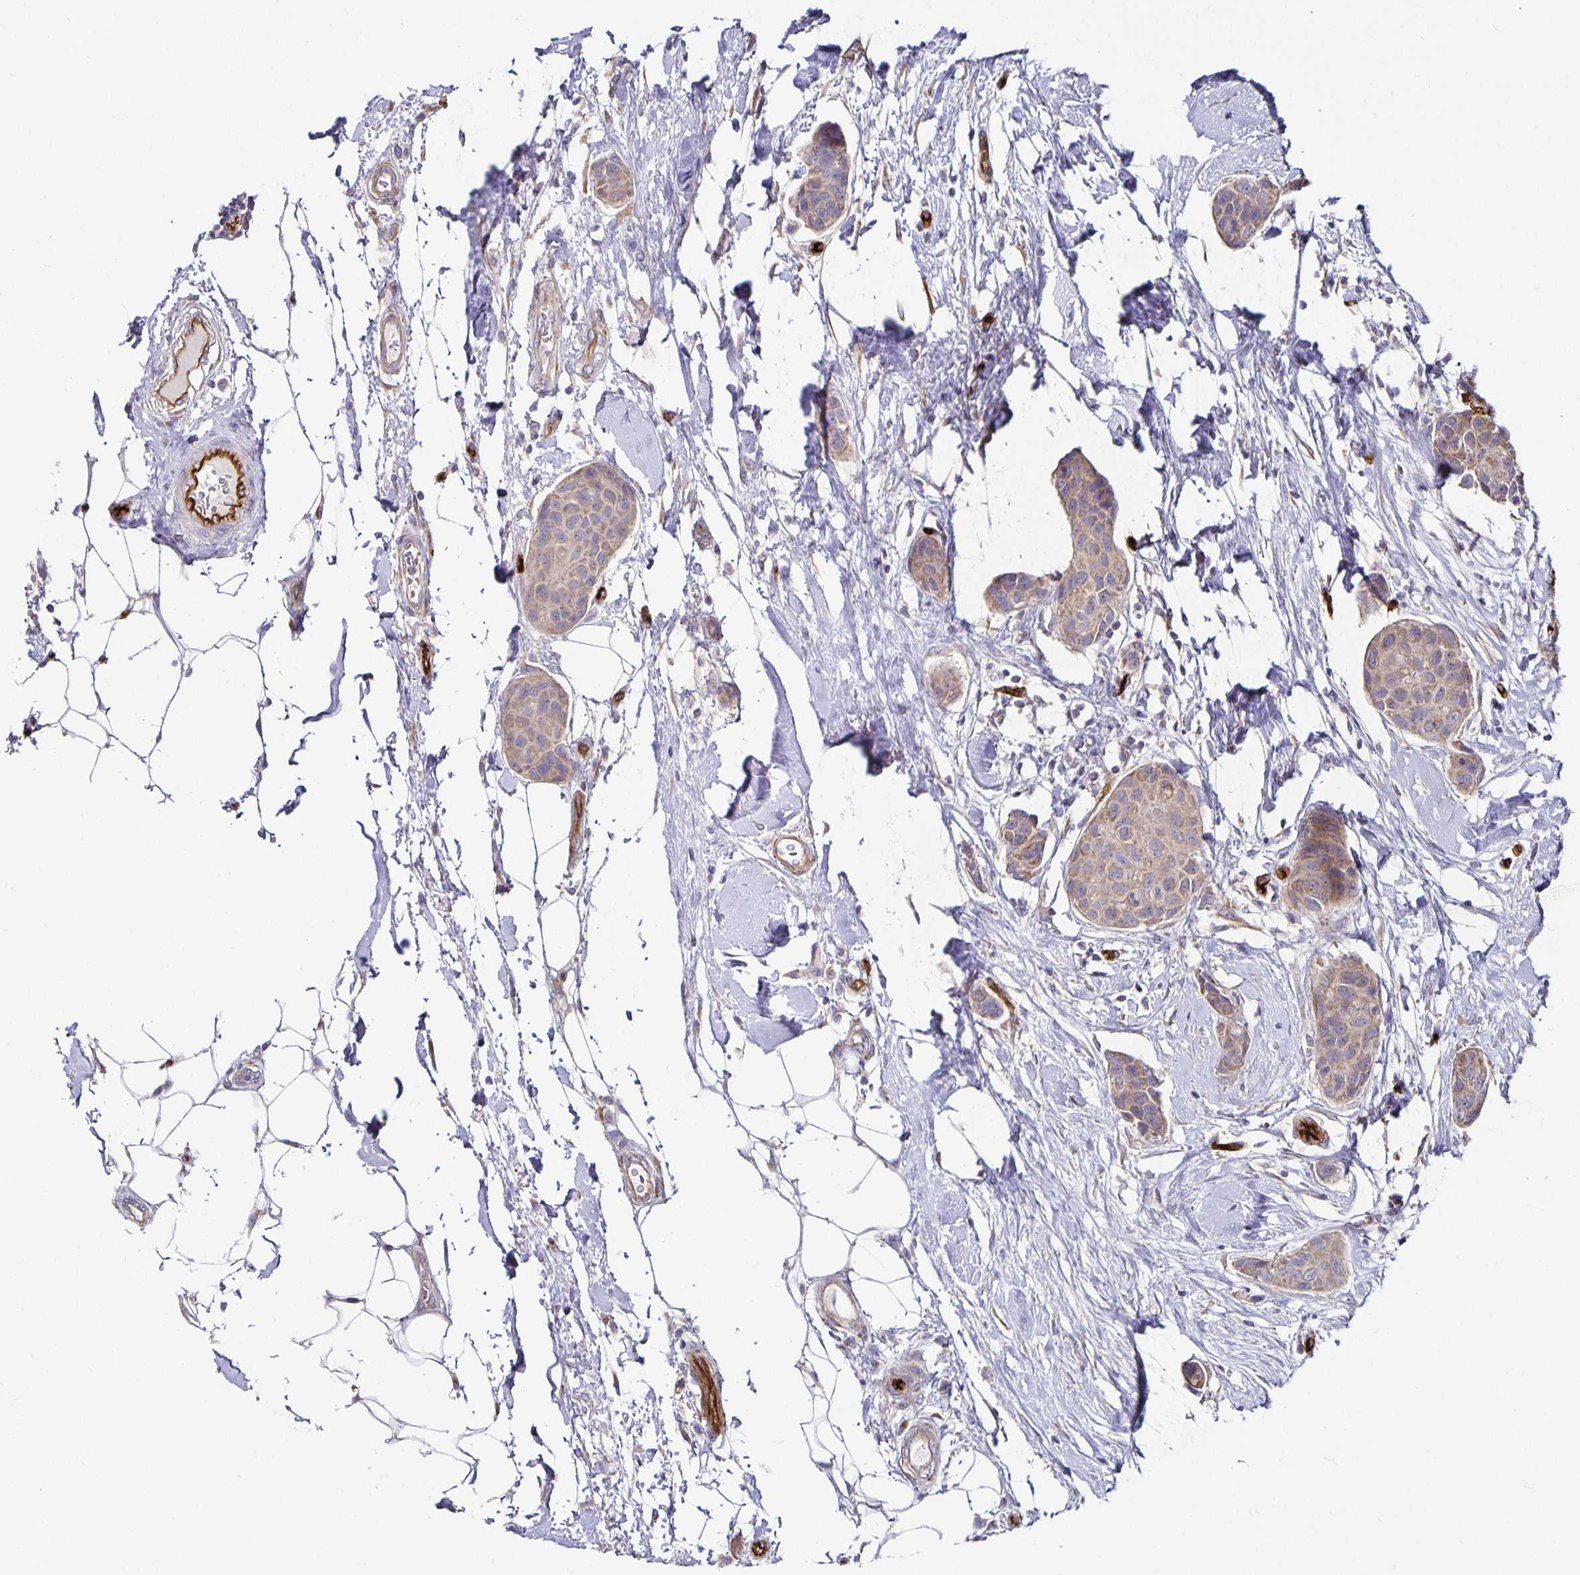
{"staining": {"intensity": "weak", "quantity": "25%-75%", "location": "cytoplasmic/membranous"}, "tissue": "breast cancer", "cell_type": "Tumor cells", "image_type": "cancer", "snomed": [{"axis": "morphology", "description": "Duct carcinoma"}, {"axis": "topography", "description": "Breast"}, {"axis": "topography", "description": "Lymph node"}], "caption": "DAB (3,3'-diaminobenzidine) immunohistochemical staining of human intraductal carcinoma (breast) demonstrates weak cytoplasmic/membranous protein expression in approximately 25%-75% of tumor cells.", "gene": "PODXL", "patient": {"sex": "female", "age": 80}}